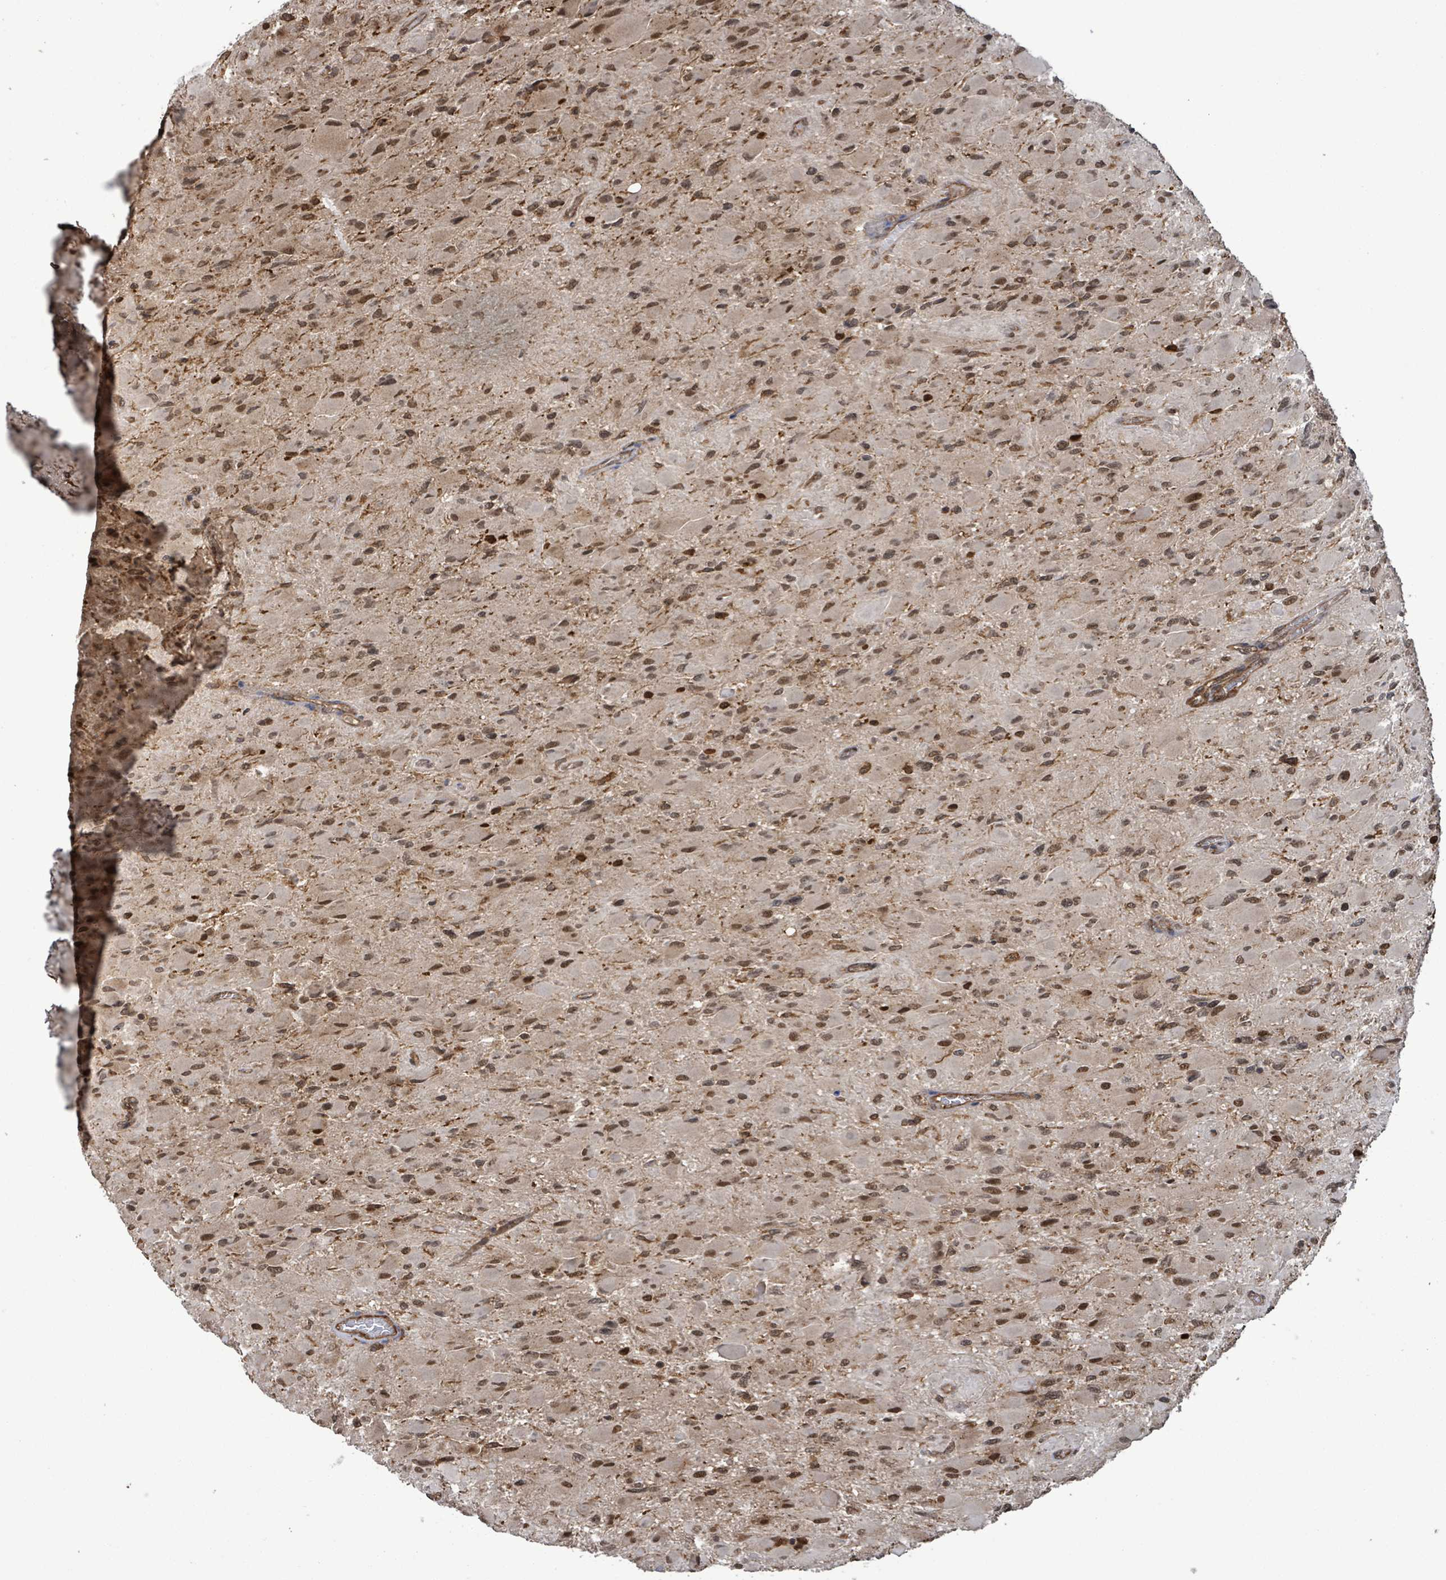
{"staining": {"intensity": "moderate", "quantity": "25%-75%", "location": "nuclear"}, "tissue": "glioma", "cell_type": "Tumor cells", "image_type": "cancer", "snomed": [{"axis": "morphology", "description": "Glioma, malignant, High grade"}, {"axis": "topography", "description": "Cerebral cortex"}], "caption": "Immunohistochemistry (IHC) photomicrograph of human glioma stained for a protein (brown), which shows medium levels of moderate nuclear expression in approximately 25%-75% of tumor cells.", "gene": "KLC1", "patient": {"sex": "female", "age": 36}}